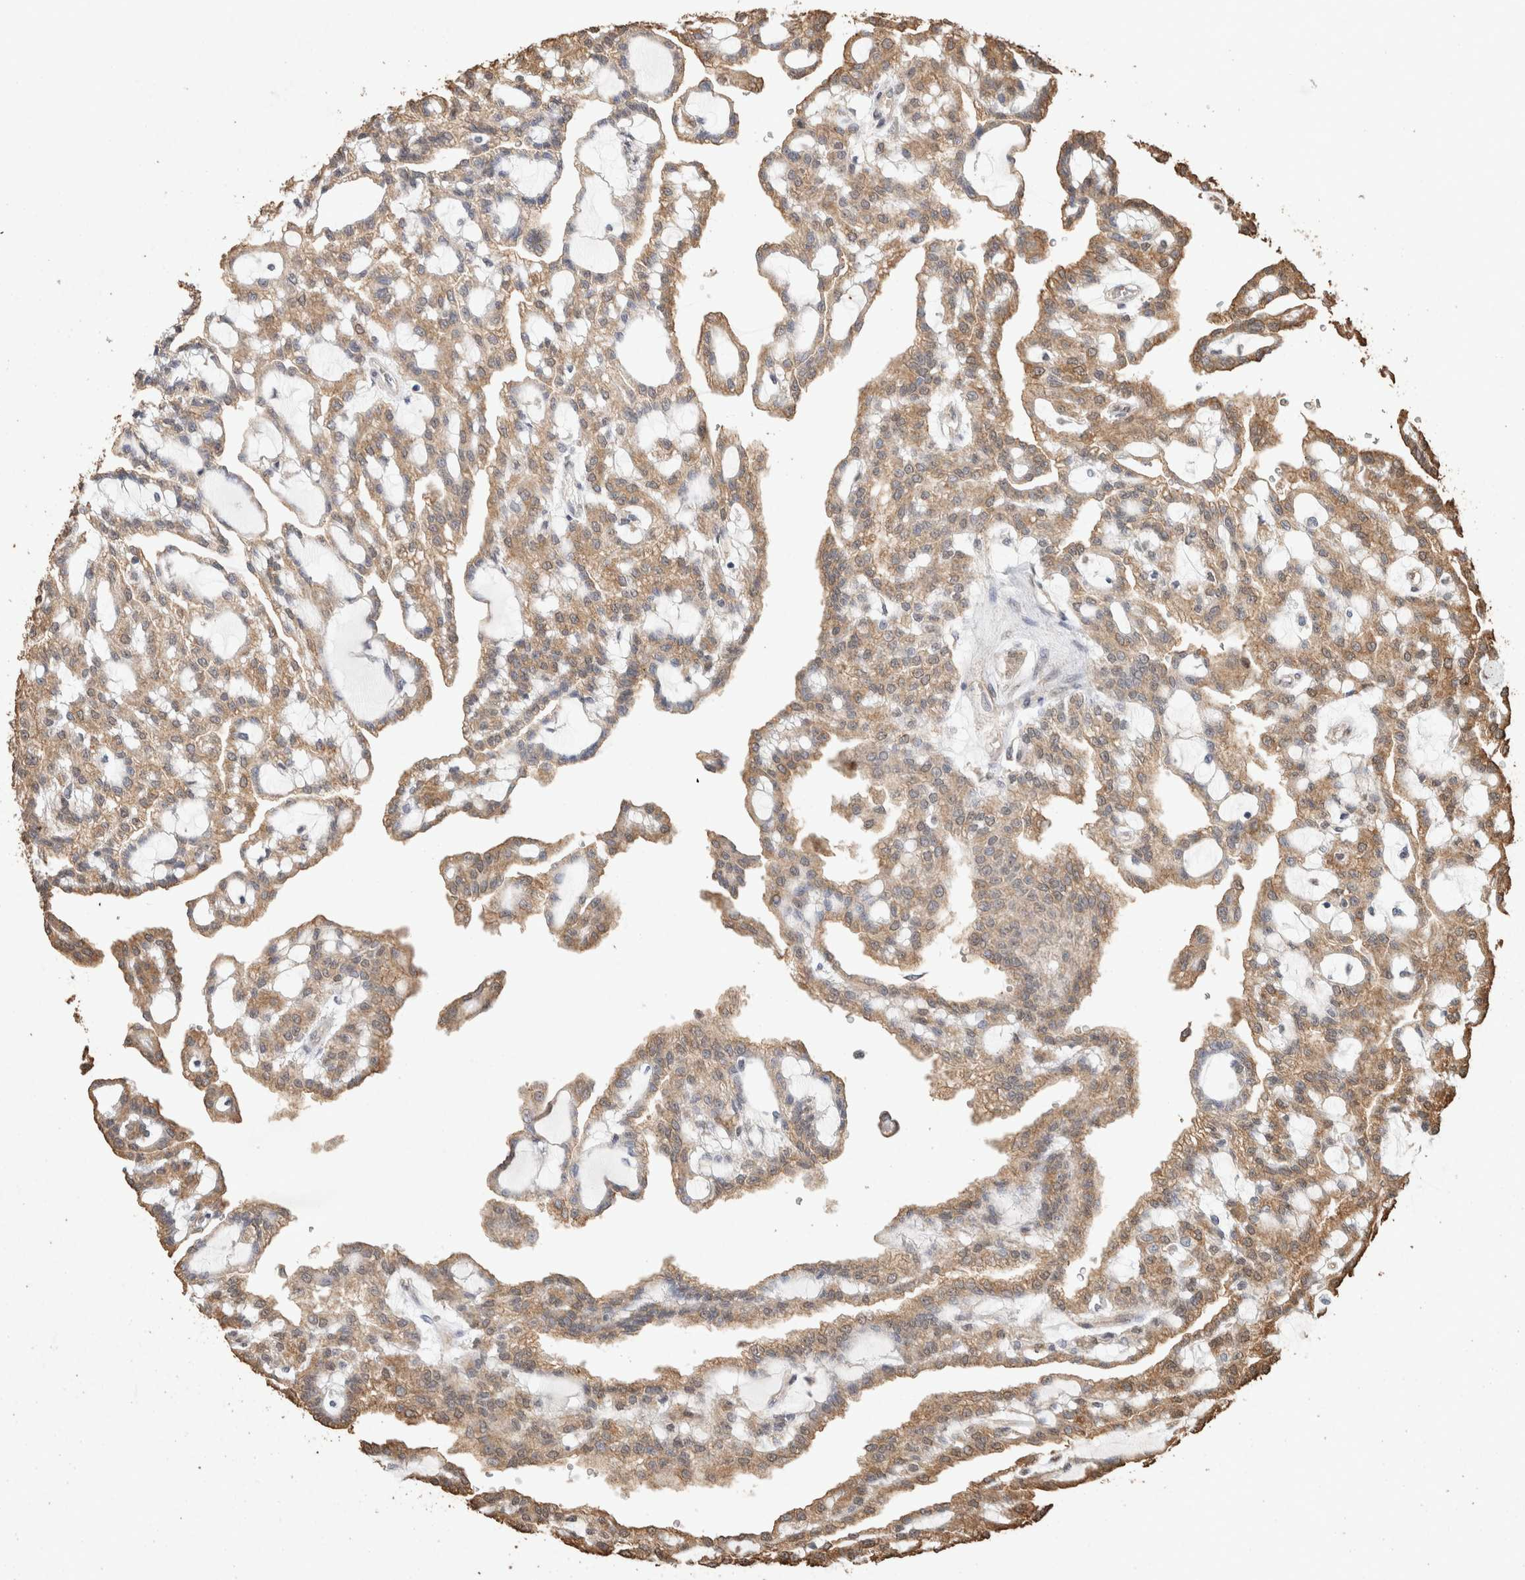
{"staining": {"intensity": "moderate", "quantity": ">75%", "location": "cytoplasmic/membranous"}, "tissue": "renal cancer", "cell_type": "Tumor cells", "image_type": "cancer", "snomed": [{"axis": "morphology", "description": "Adenocarcinoma, NOS"}, {"axis": "topography", "description": "Kidney"}], "caption": "An image of adenocarcinoma (renal) stained for a protein demonstrates moderate cytoplasmic/membranous brown staining in tumor cells.", "gene": "CX3CL1", "patient": {"sex": "male", "age": 63}}